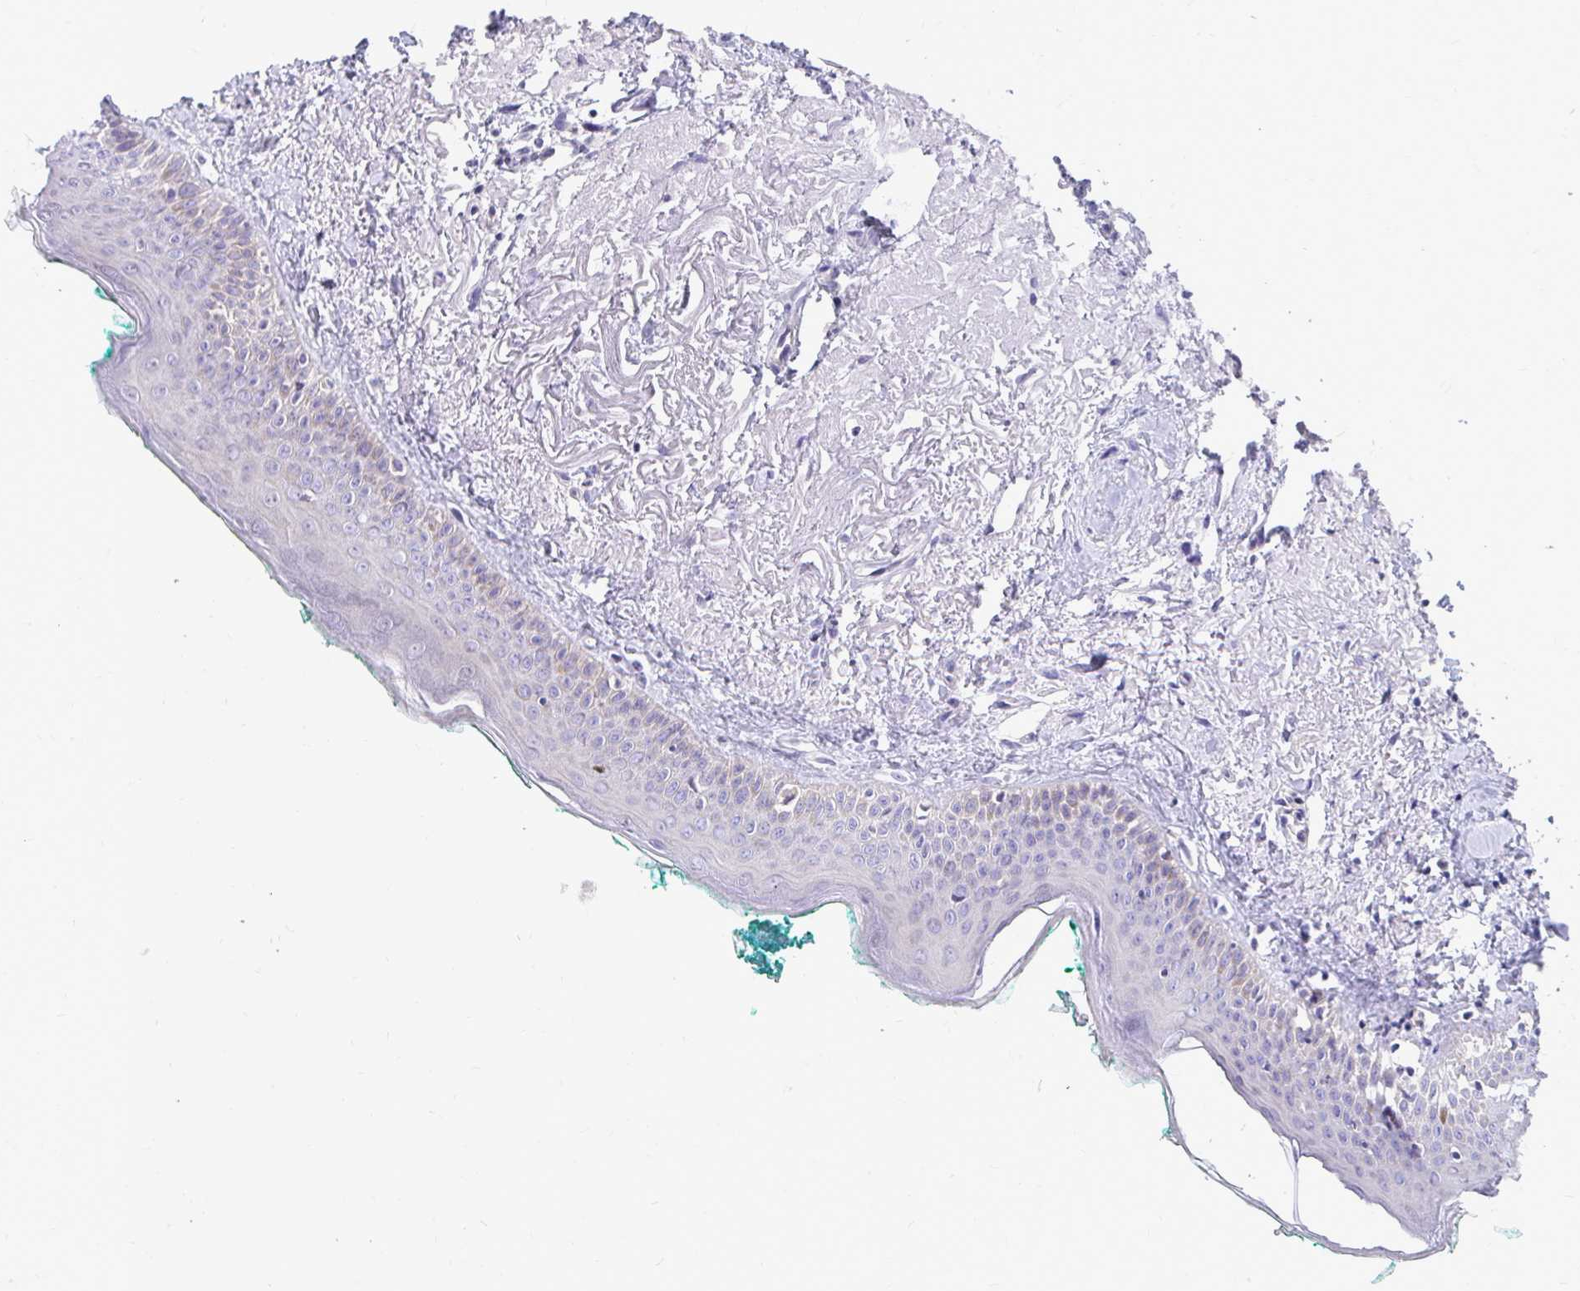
{"staining": {"intensity": "weak", "quantity": "<25%", "location": "nuclear"}, "tissue": "oral mucosa", "cell_type": "Squamous epithelial cells", "image_type": "normal", "snomed": [{"axis": "morphology", "description": "Normal tissue, NOS"}, {"axis": "topography", "description": "Oral tissue"}], "caption": "Immunohistochemistry of unremarkable oral mucosa displays no expression in squamous epithelial cells.", "gene": "C19orf81", "patient": {"sex": "female", "age": 70}}